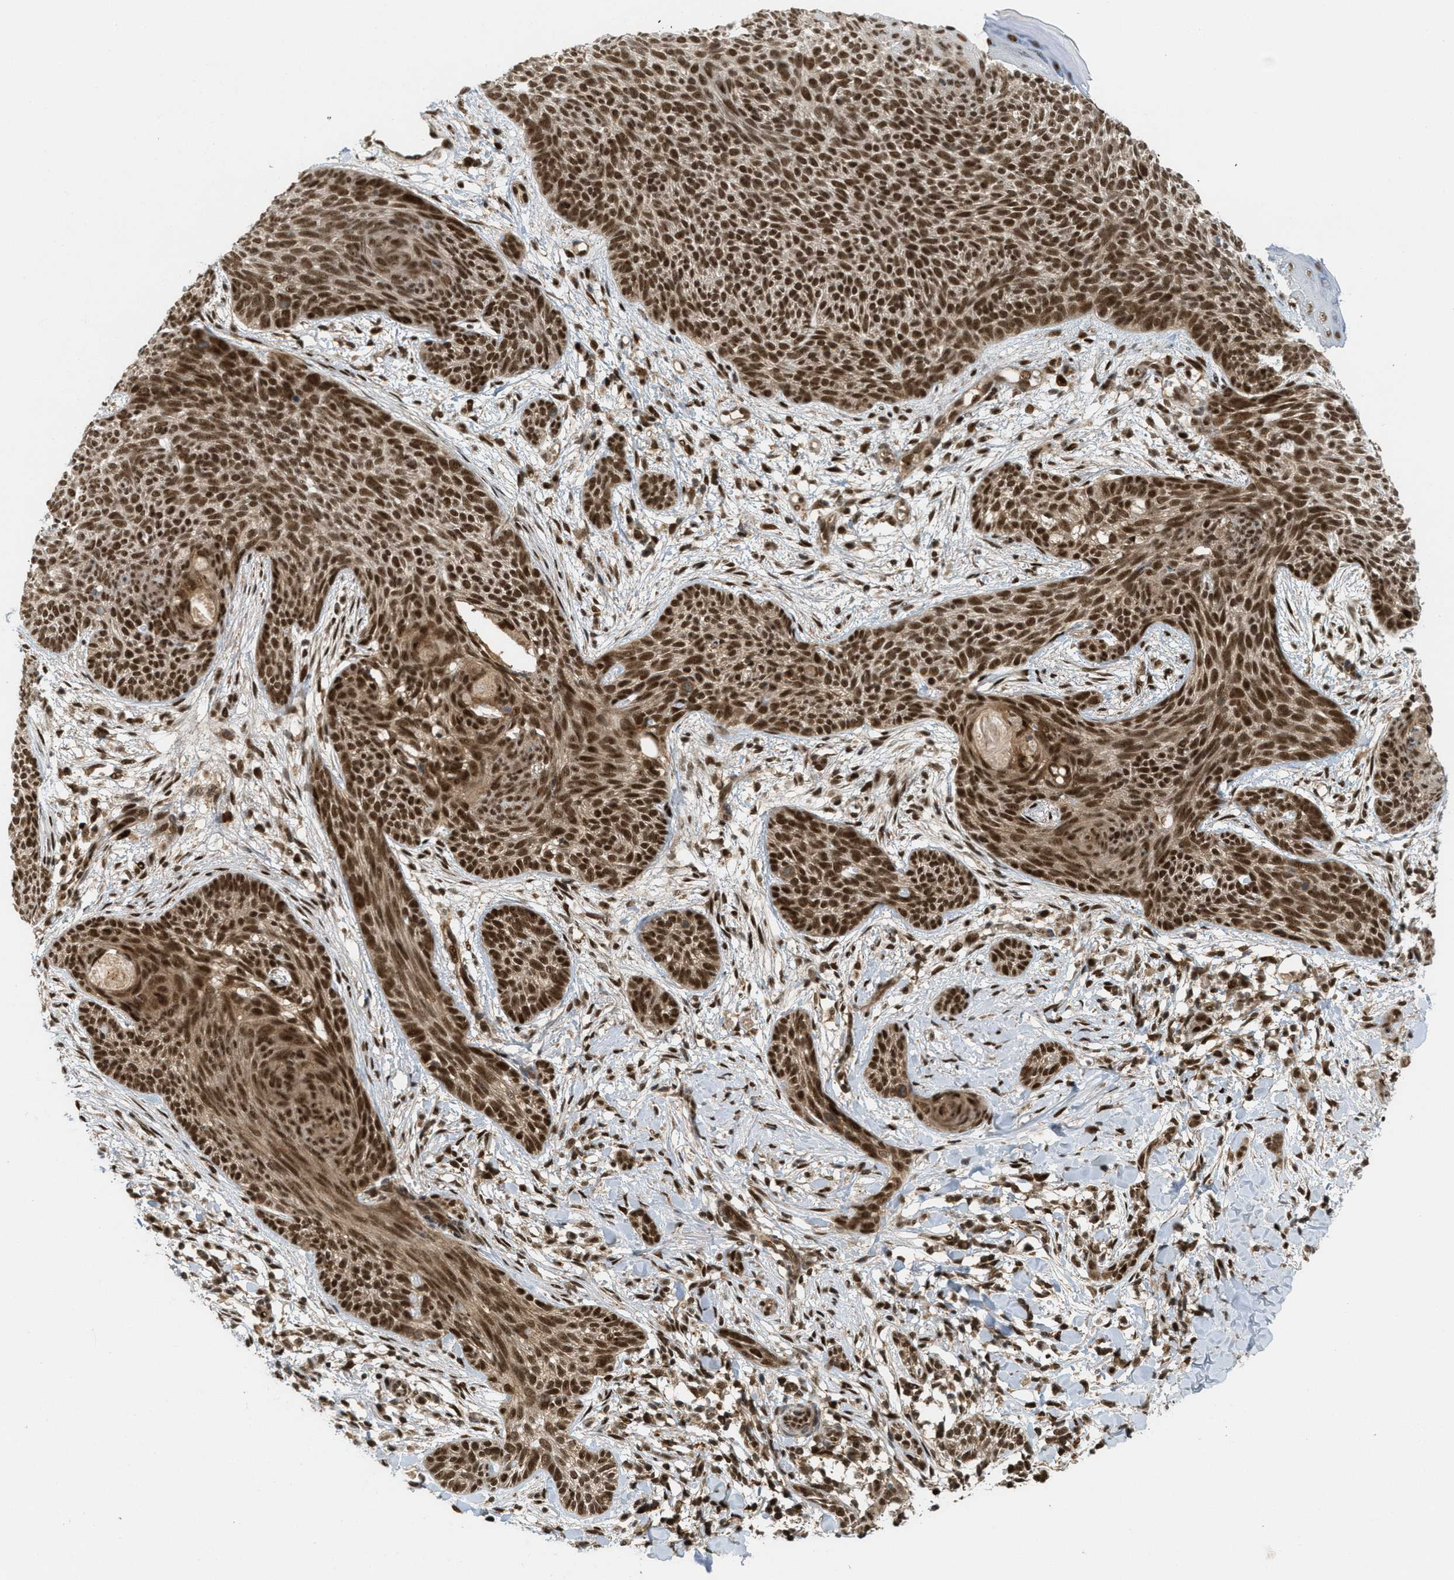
{"staining": {"intensity": "strong", "quantity": ">75%", "location": "cytoplasmic/membranous,nuclear"}, "tissue": "skin cancer", "cell_type": "Tumor cells", "image_type": "cancer", "snomed": [{"axis": "morphology", "description": "Basal cell carcinoma"}, {"axis": "topography", "description": "Skin"}], "caption": "Protein staining of basal cell carcinoma (skin) tissue reveals strong cytoplasmic/membranous and nuclear positivity in approximately >75% of tumor cells.", "gene": "TLK1", "patient": {"sex": "female", "age": 59}}